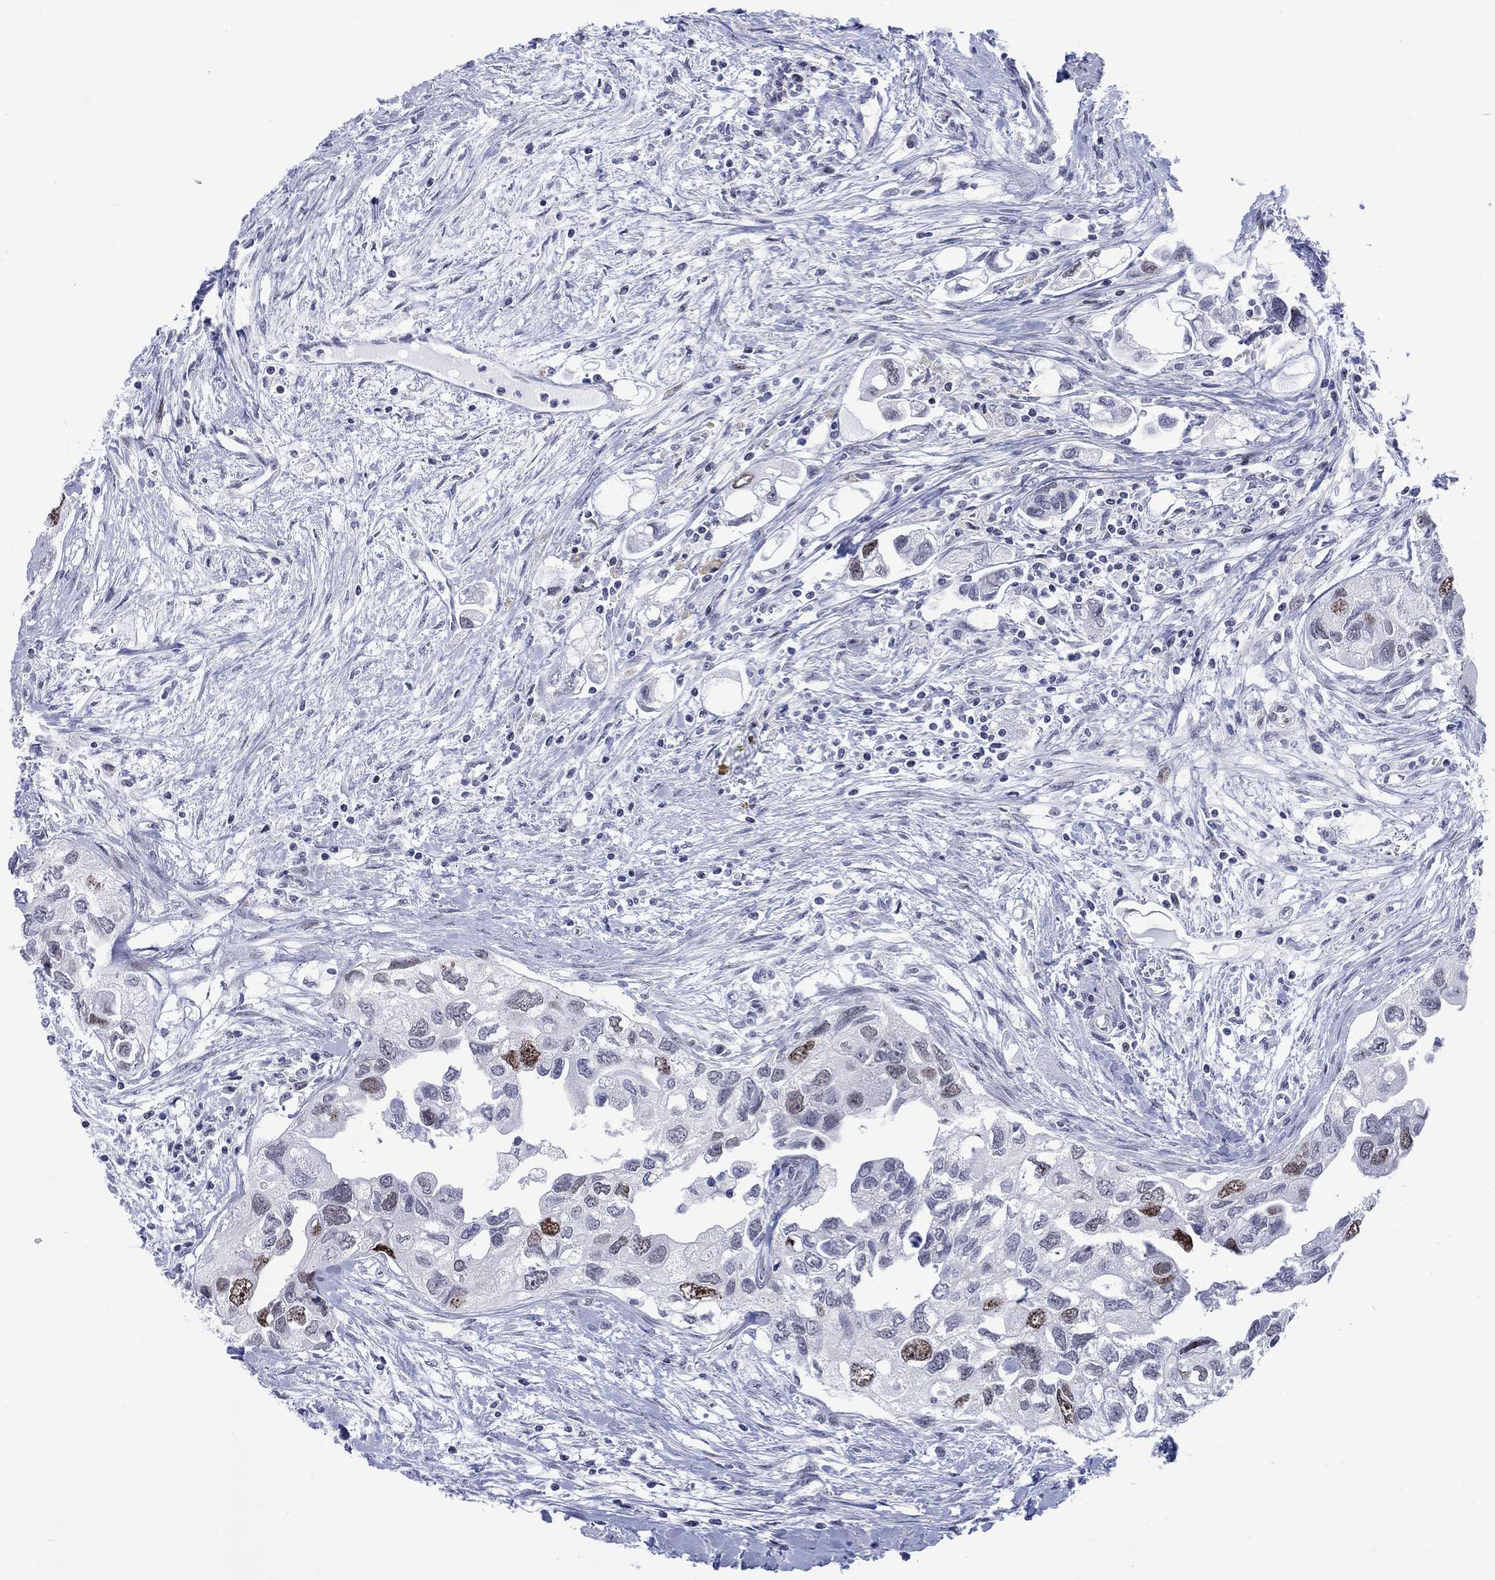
{"staining": {"intensity": "strong", "quantity": "<25%", "location": "nuclear"}, "tissue": "urothelial cancer", "cell_type": "Tumor cells", "image_type": "cancer", "snomed": [{"axis": "morphology", "description": "Urothelial carcinoma, High grade"}, {"axis": "topography", "description": "Urinary bladder"}], "caption": "IHC staining of urothelial cancer, which exhibits medium levels of strong nuclear expression in about <25% of tumor cells indicating strong nuclear protein staining. The staining was performed using DAB (3,3'-diaminobenzidine) (brown) for protein detection and nuclei were counterstained in hematoxylin (blue).", "gene": "CDCA2", "patient": {"sex": "male", "age": 59}}